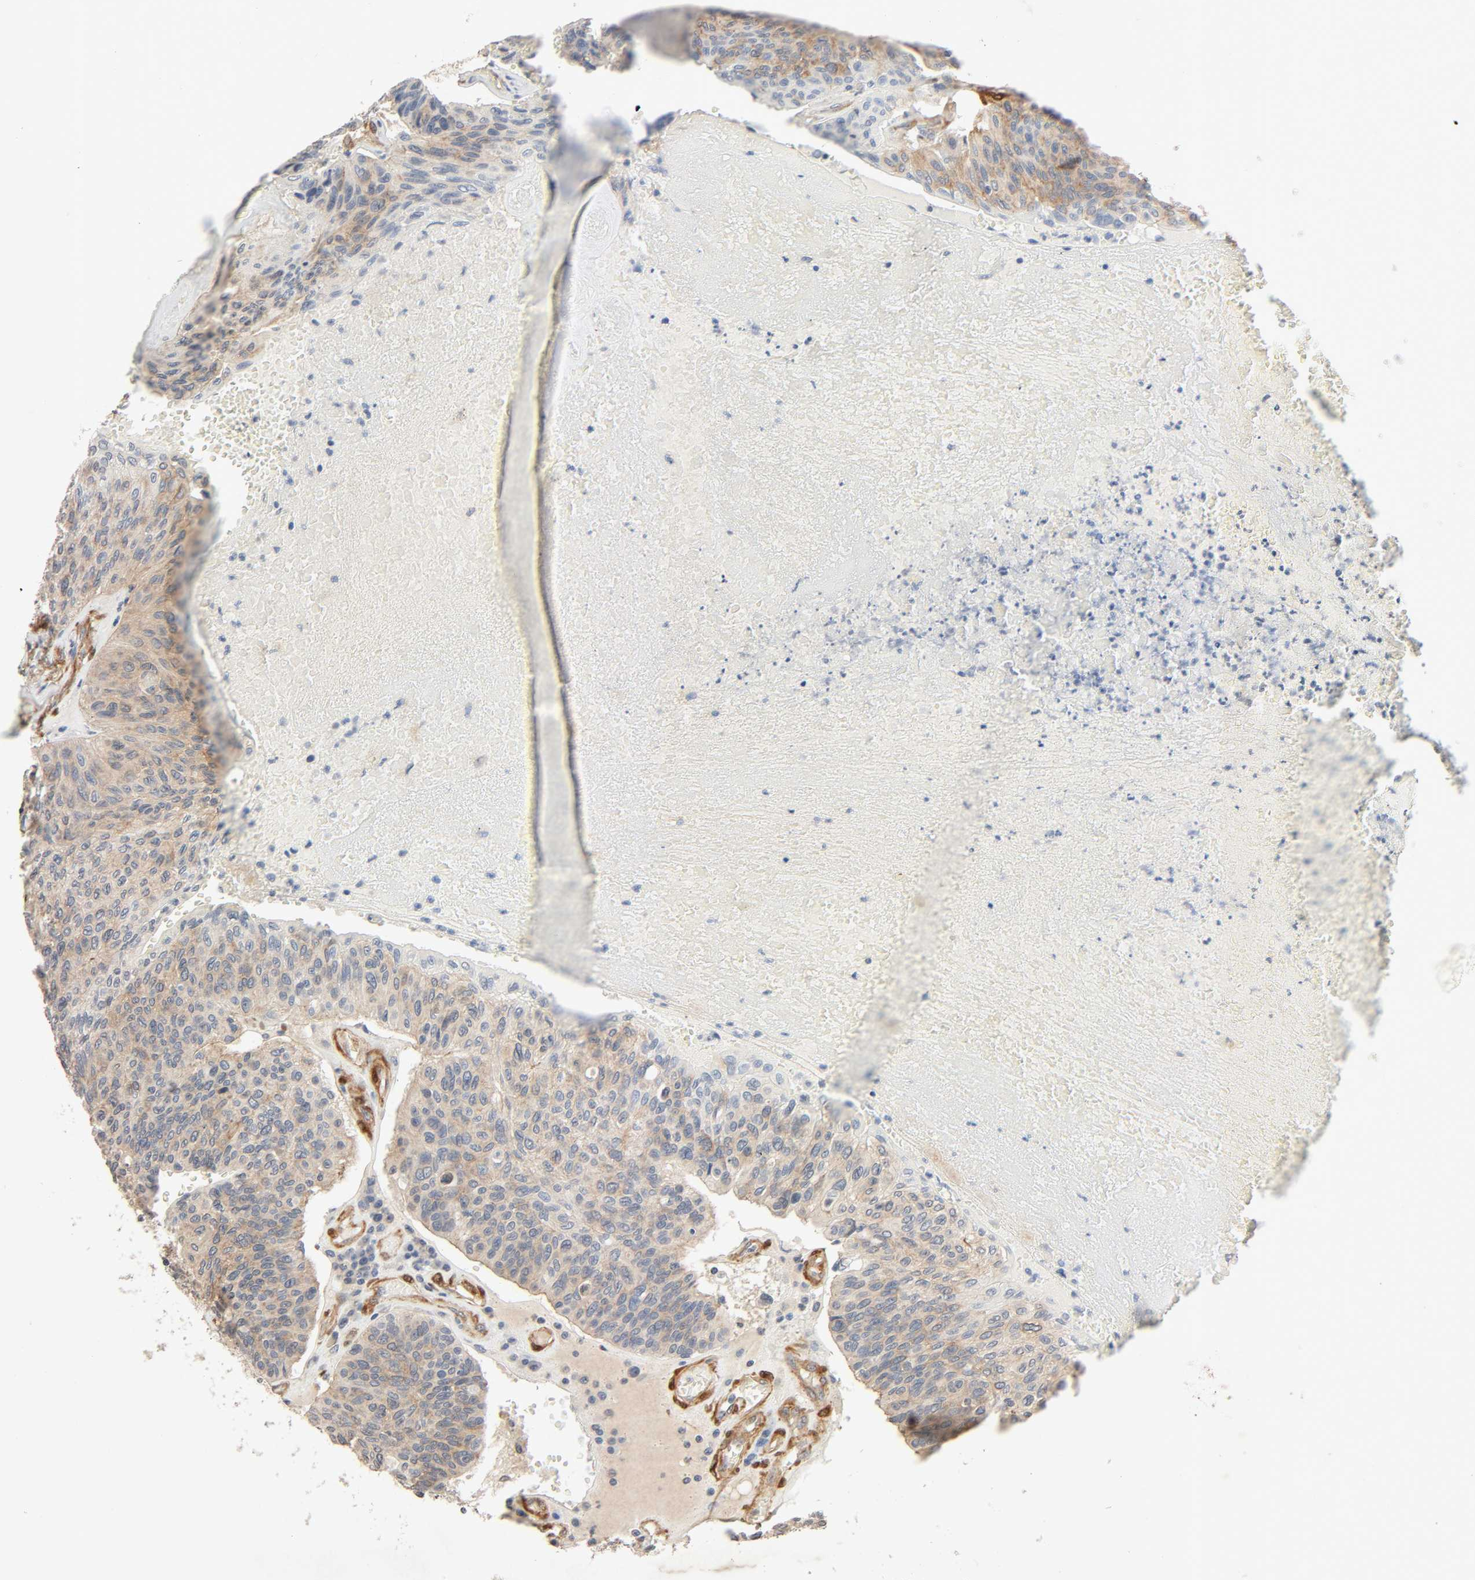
{"staining": {"intensity": "moderate", "quantity": "25%-75%", "location": "cytoplasmic/membranous"}, "tissue": "urothelial cancer", "cell_type": "Tumor cells", "image_type": "cancer", "snomed": [{"axis": "morphology", "description": "Urothelial carcinoma, High grade"}, {"axis": "topography", "description": "Urinary bladder"}], "caption": "A micrograph of human urothelial carcinoma (high-grade) stained for a protein exhibits moderate cytoplasmic/membranous brown staining in tumor cells.", "gene": "PTK2", "patient": {"sex": "male", "age": 66}}